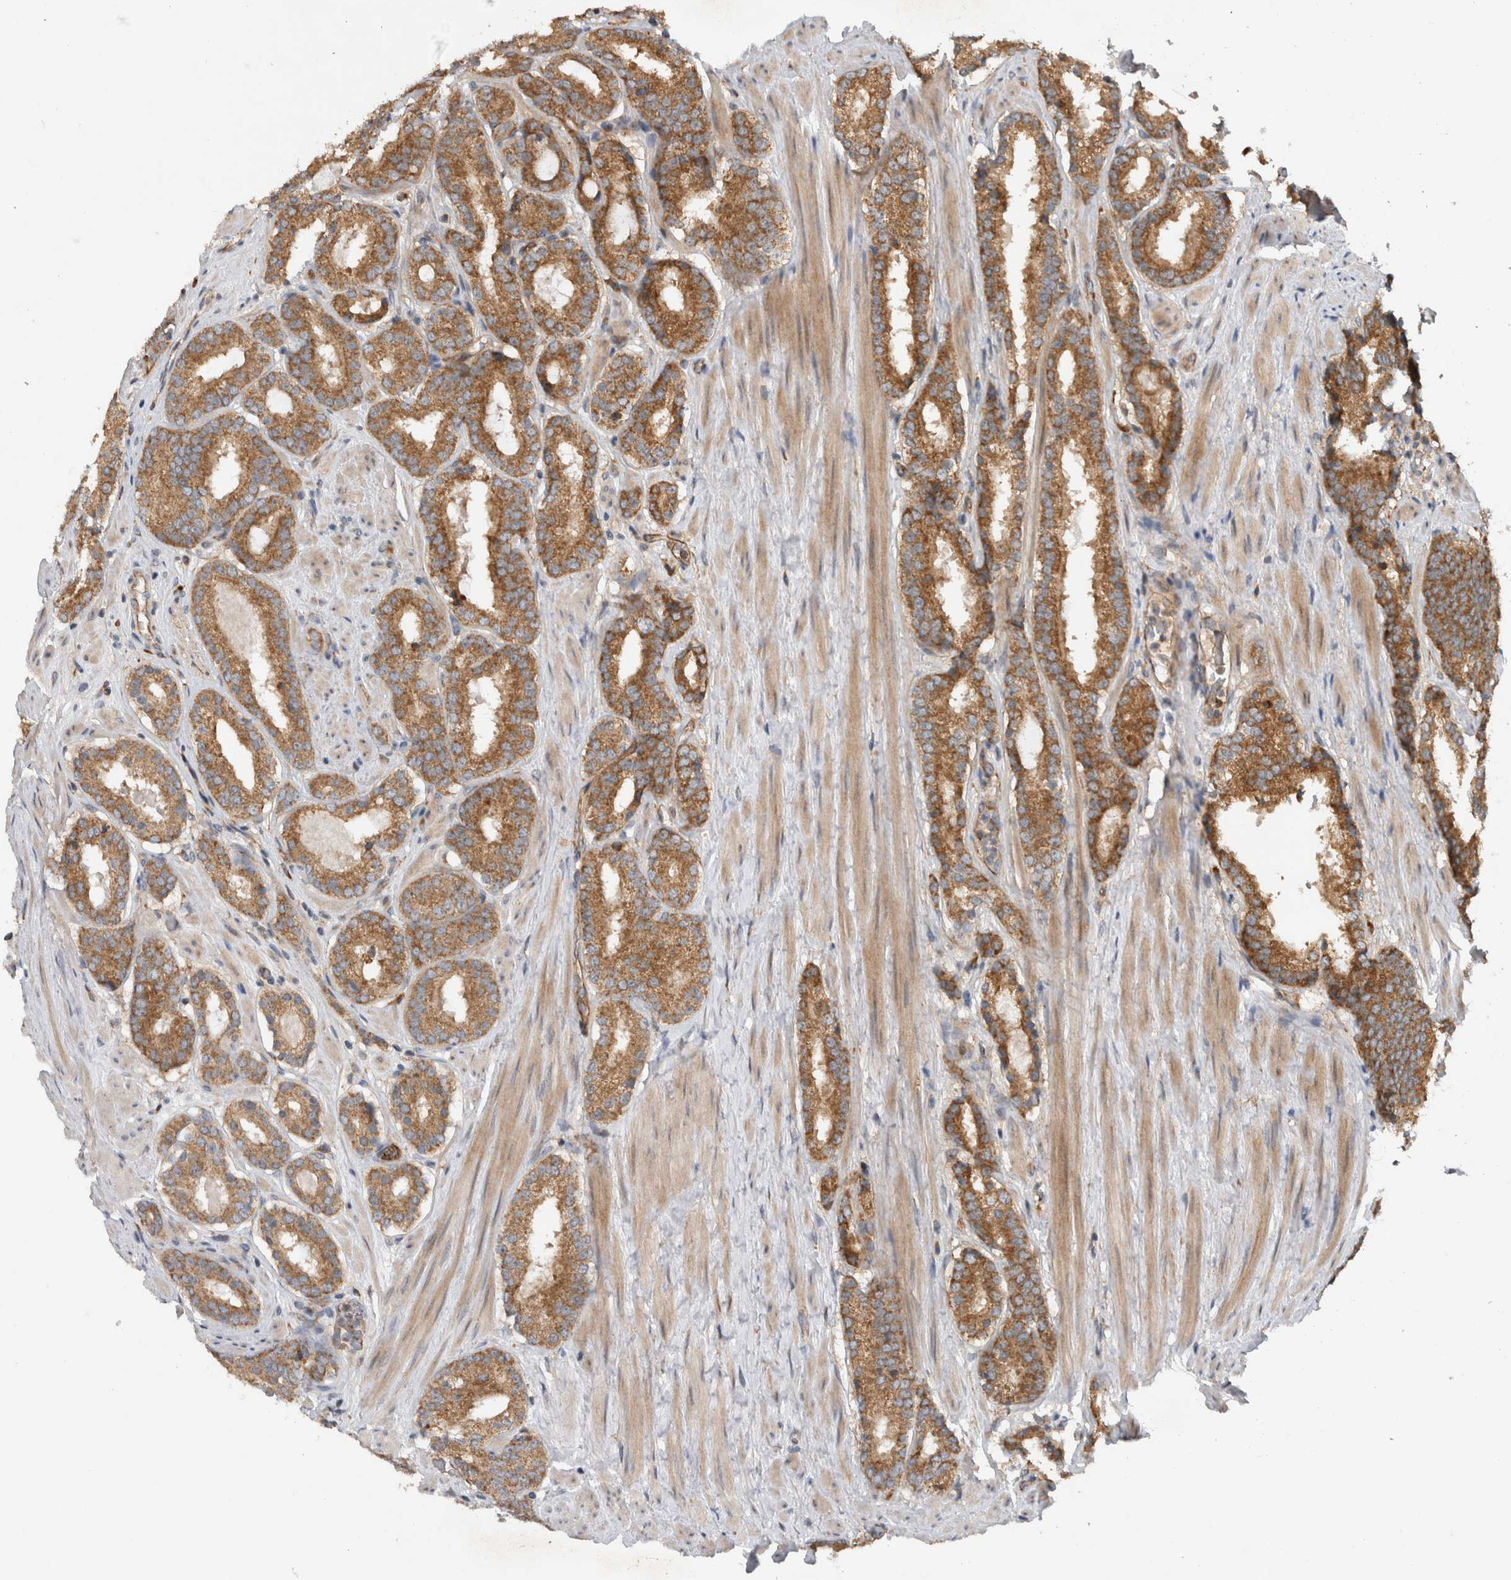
{"staining": {"intensity": "moderate", "quantity": ">75%", "location": "cytoplasmic/membranous"}, "tissue": "prostate cancer", "cell_type": "Tumor cells", "image_type": "cancer", "snomed": [{"axis": "morphology", "description": "Adenocarcinoma, Low grade"}, {"axis": "topography", "description": "Prostate"}], "caption": "Protein staining of prostate adenocarcinoma (low-grade) tissue shows moderate cytoplasmic/membranous positivity in approximately >75% of tumor cells.", "gene": "ADGRL3", "patient": {"sex": "male", "age": 69}}